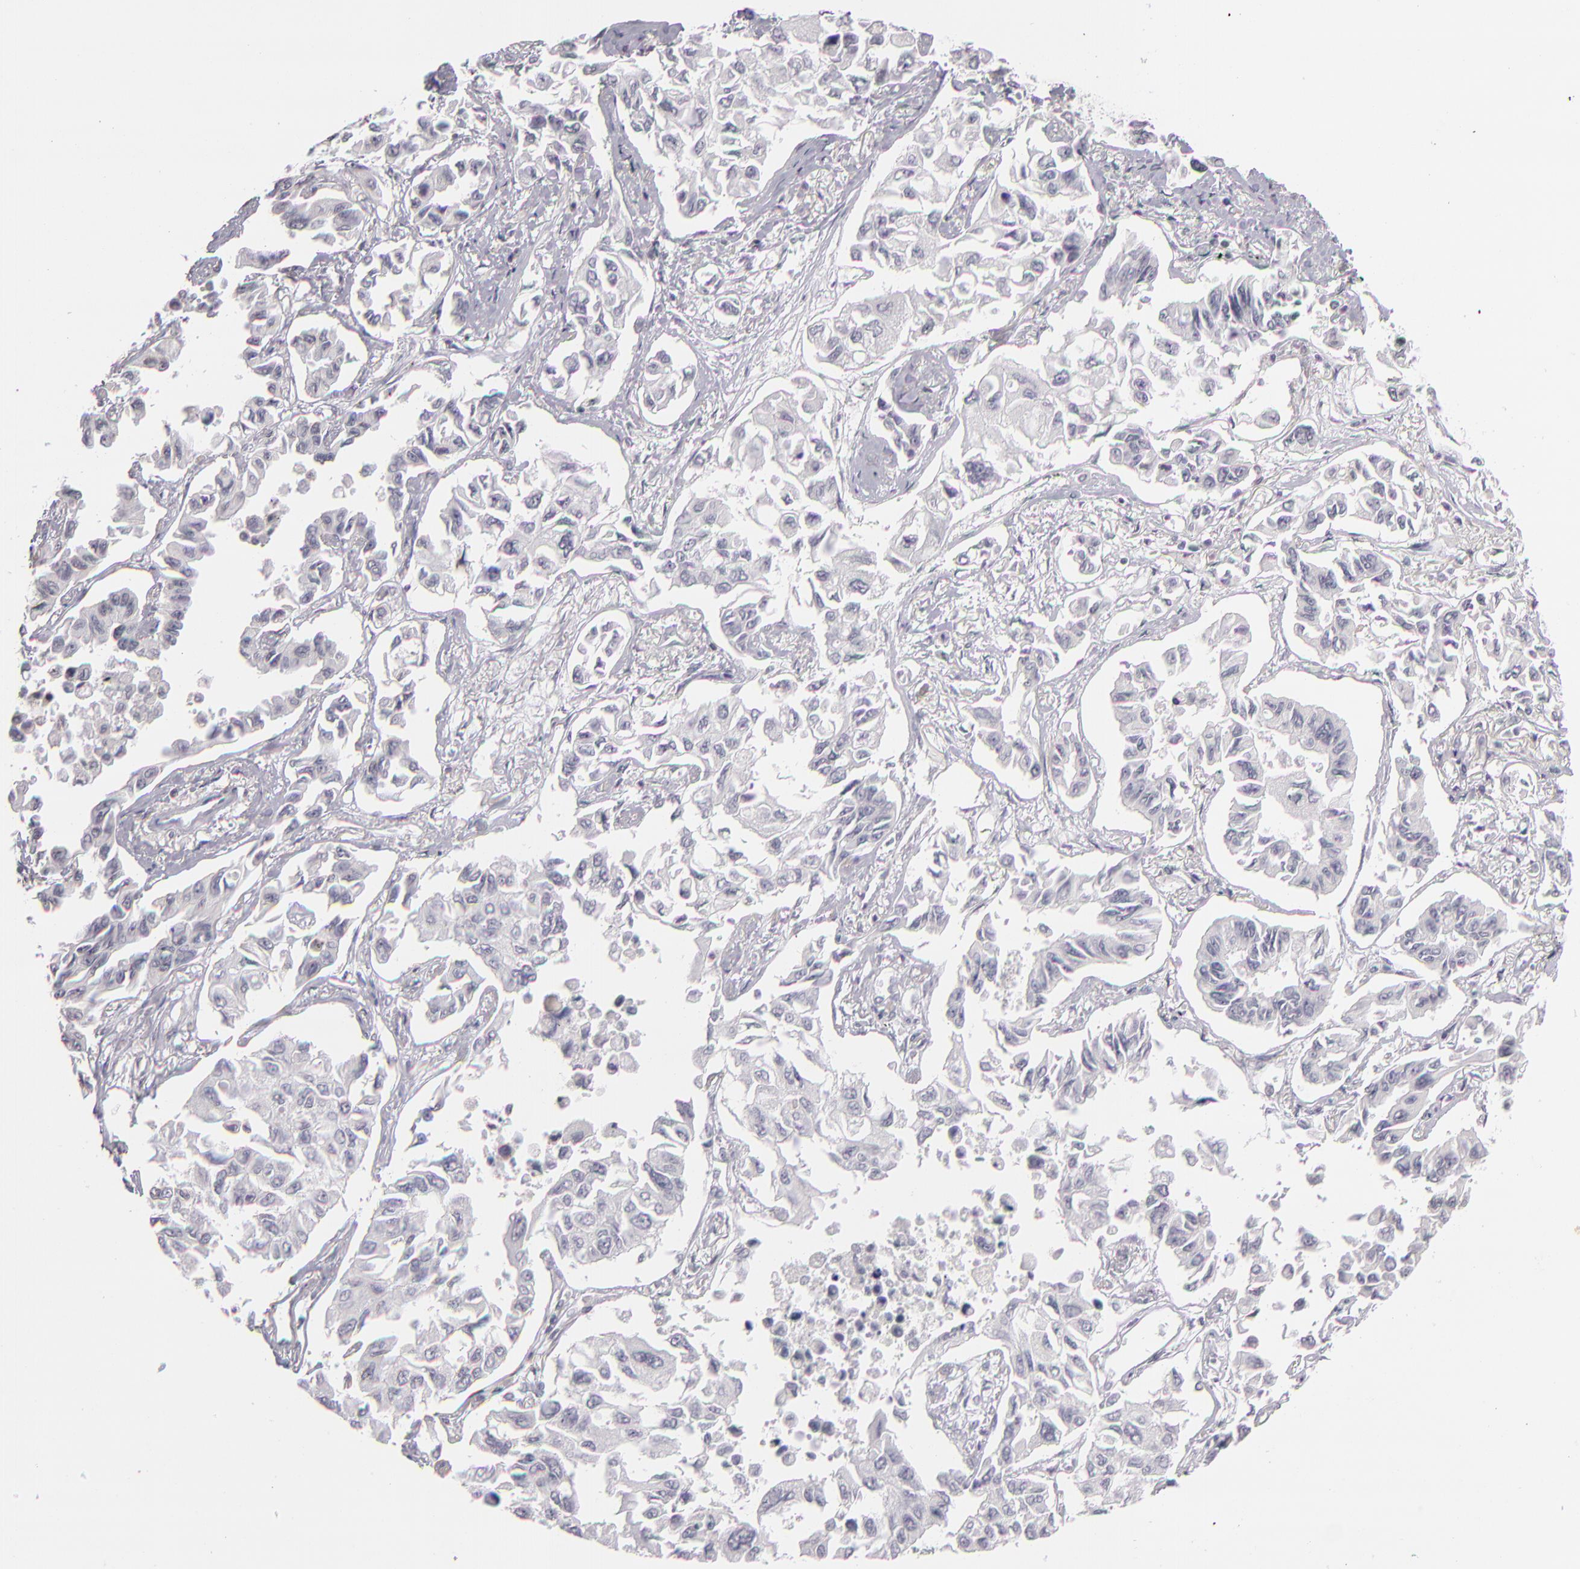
{"staining": {"intensity": "negative", "quantity": "none", "location": "none"}, "tissue": "lung cancer", "cell_type": "Tumor cells", "image_type": "cancer", "snomed": [{"axis": "morphology", "description": "Adenocarcinoma, NOS"}, {"axis": "topography", "description": "Lung"}], "caption": "The histopathology image displays no staining of tumor cells in lung cancer. (DAB (3,3'-diaminobenzidine) IHC with hematoxylin counter stain).", "gene": "CD40", "patient": {"sex": "male", "age": 64}}